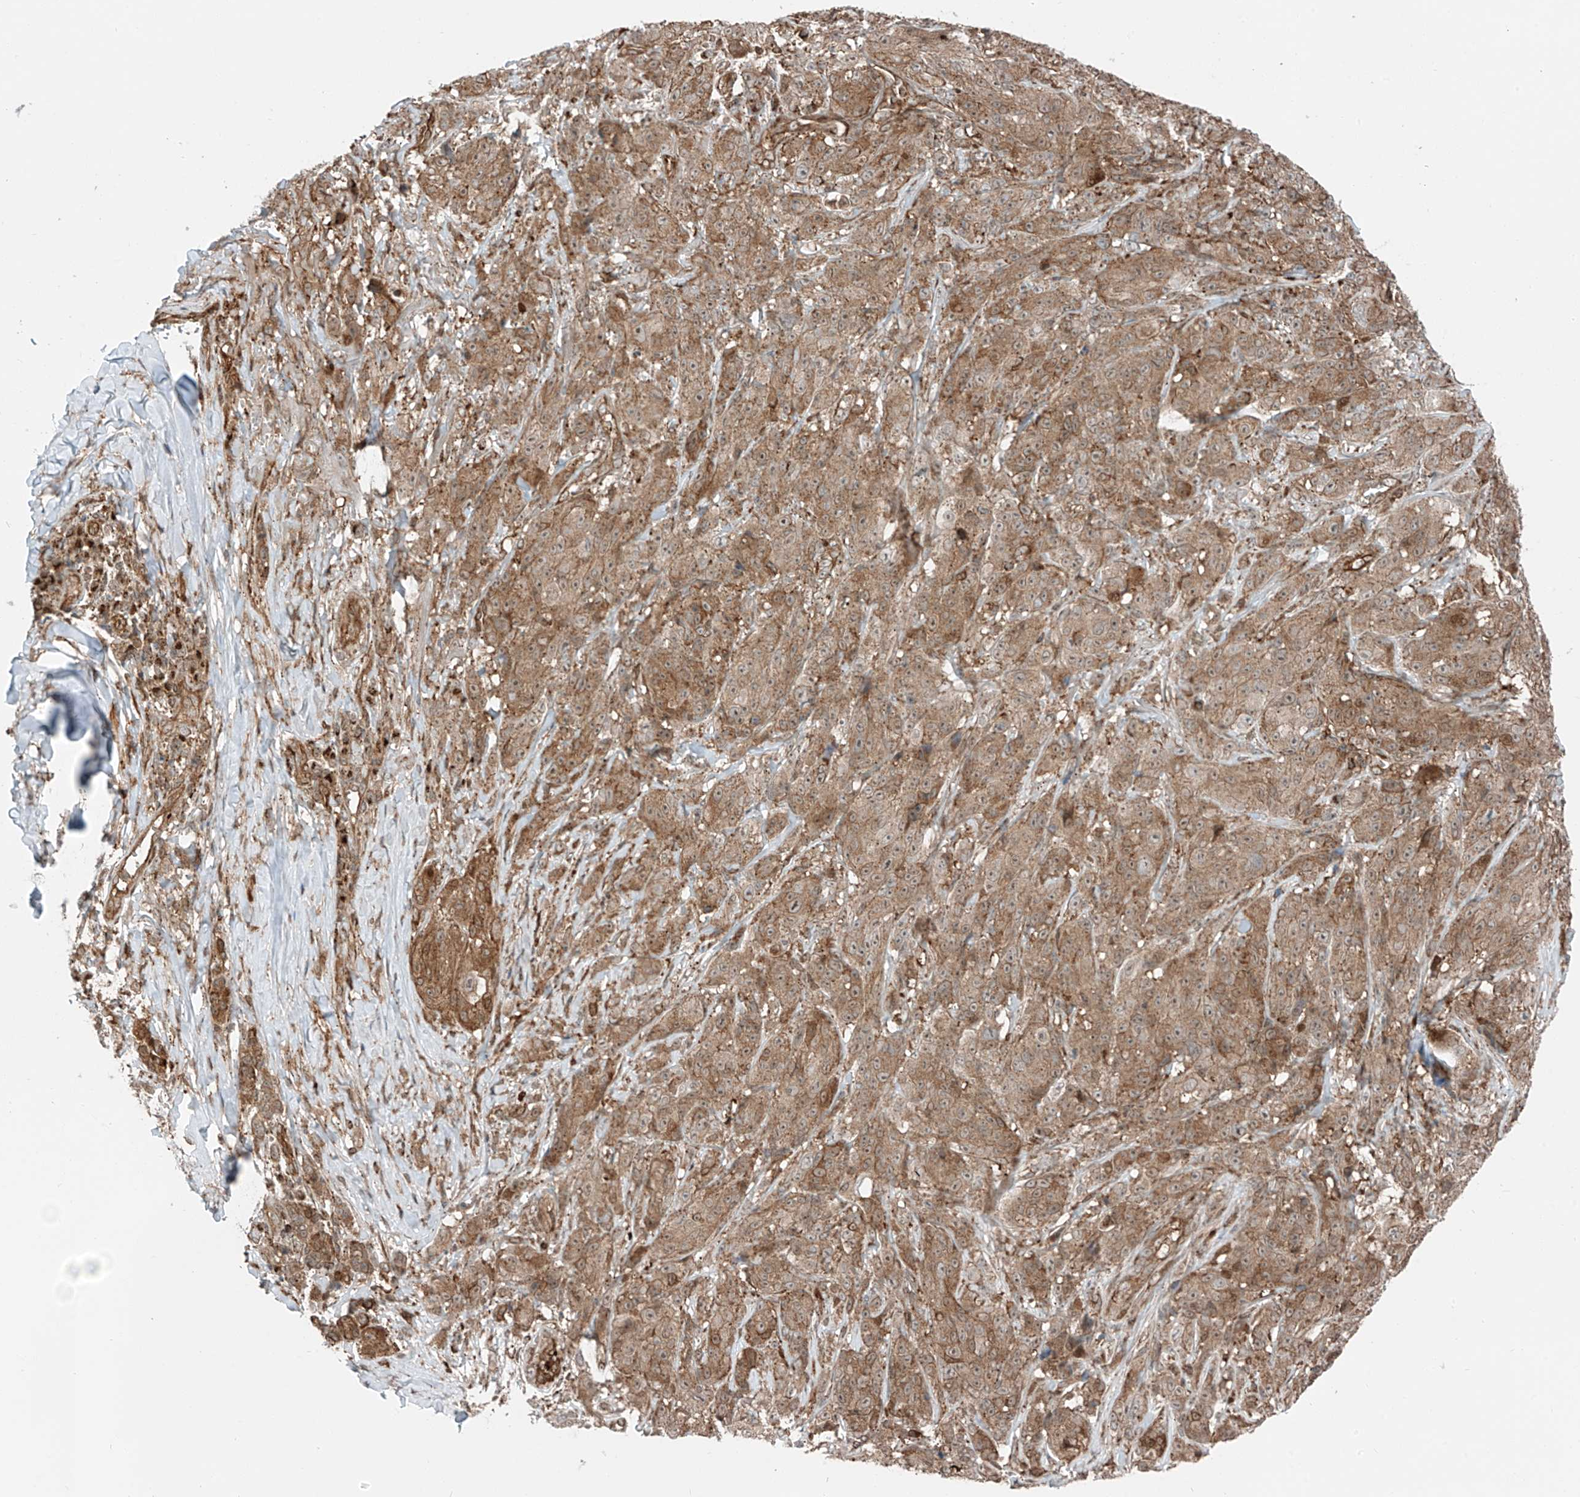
{"staining": {"intensity": "strong", "quantity": ">75%", "location": "cytoplasmic/membranous,nuclear"}, "tissue": "melanoma", "cell_type": "Tumor cells", "image_type": "cancer", "snomed": [{"axis": "morphology", "description": "Malignant melanoma, NOS"}, {"axis": "topography", "description": "Skin"}], "caption": "Tumor cells demonstrate high levels of strong cytoplasmic/membranous and nuclear expression in about >75% of cells in melanoma.", "gene": "USP48", "patient": {"sex": "male", "age": 73}}